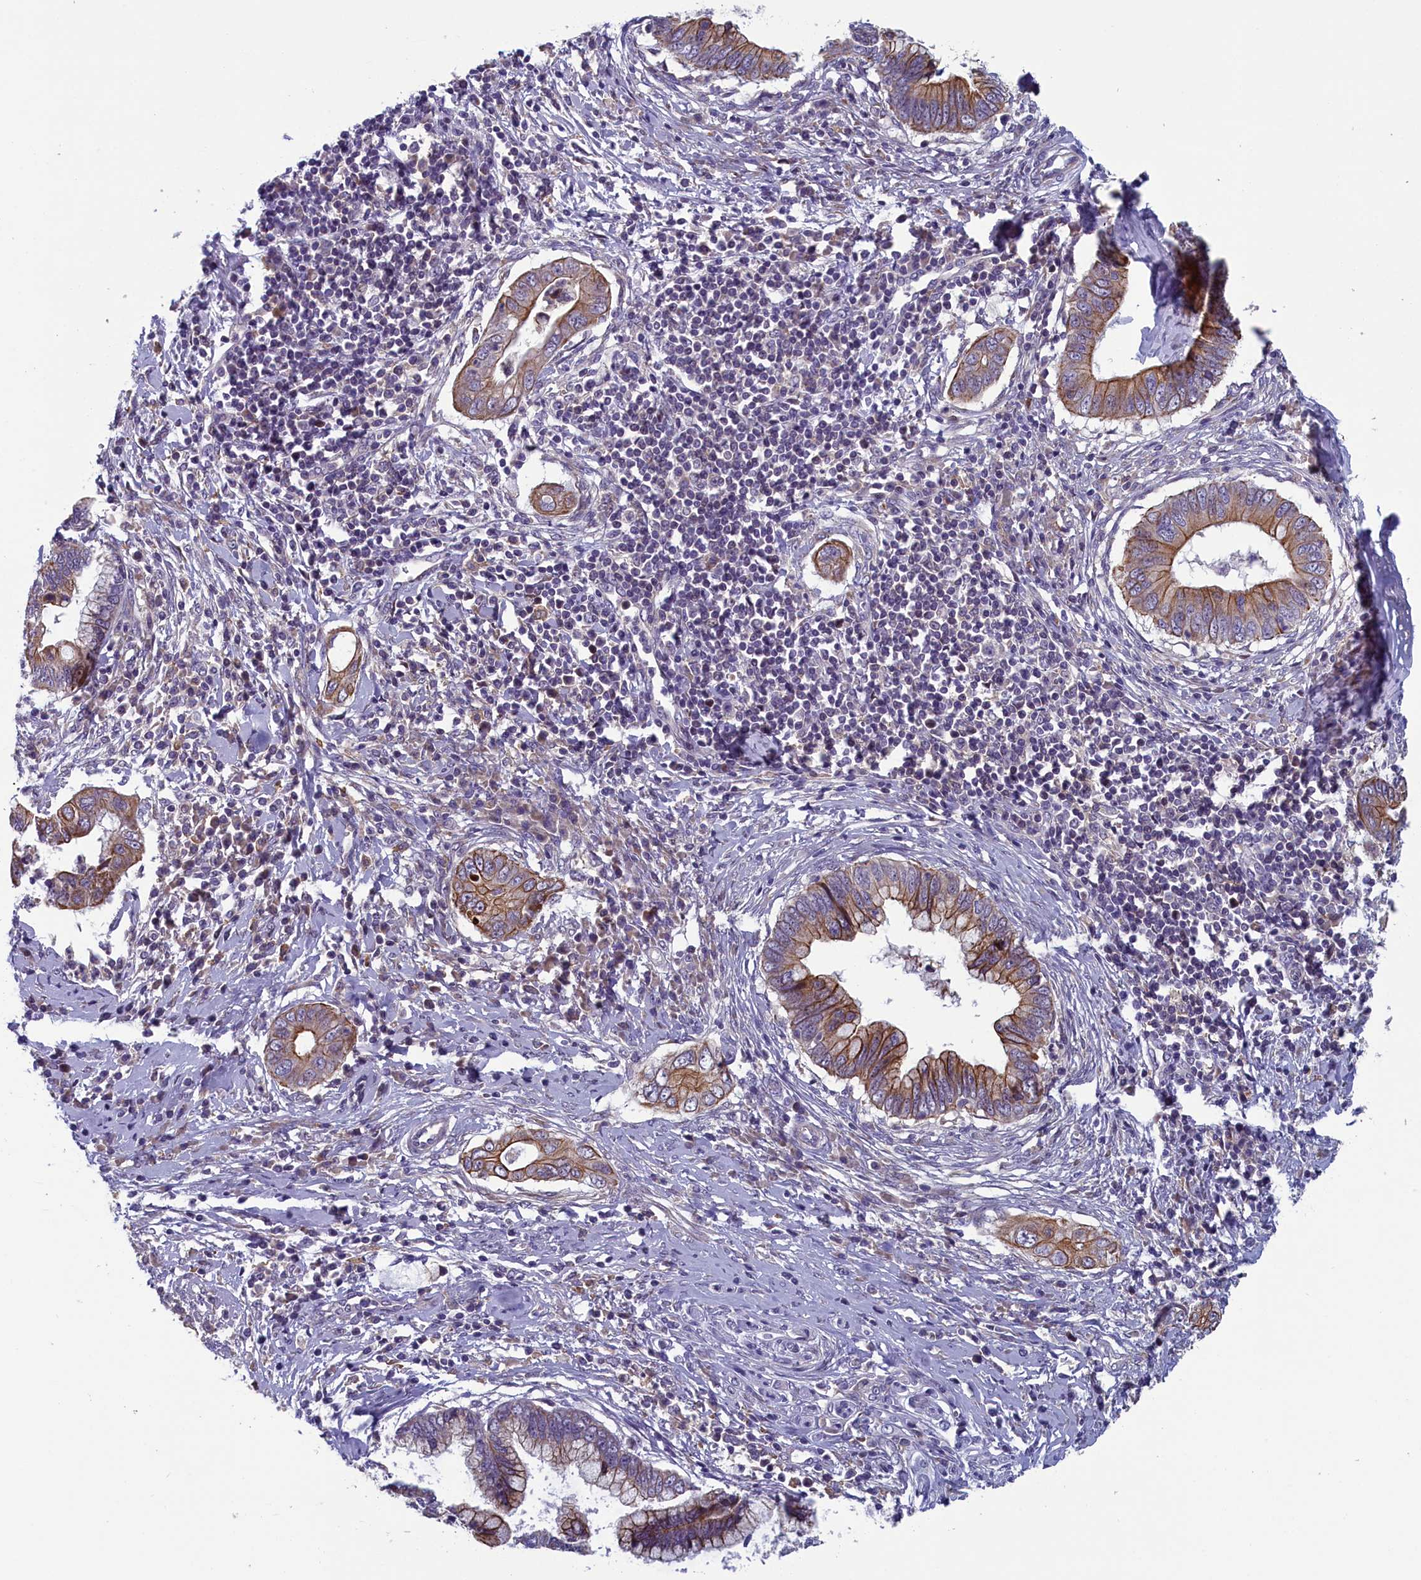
{"staining": {"intensity": "moderate", "quantity": ">75%", "location": "cytoplasmic/membranous"}, "tissue": "cervical cancer", "cell_type": "Tumor cells", "image_type": "cancer", "snomed": [{"axis": "morphology", "description": "Adenocarcinoma, NOS"}, {"axis": "topography", "description": "Cervix"}], "caption": "Cervical adenocarcinoma was stained to show a protein in brown. There is medium levels of moderate cytoplasmic/membranous staining in approximately >75% of tumor cells.", "gene": "ANKRD39", "patient": {"sex": "female", "age": 44}}